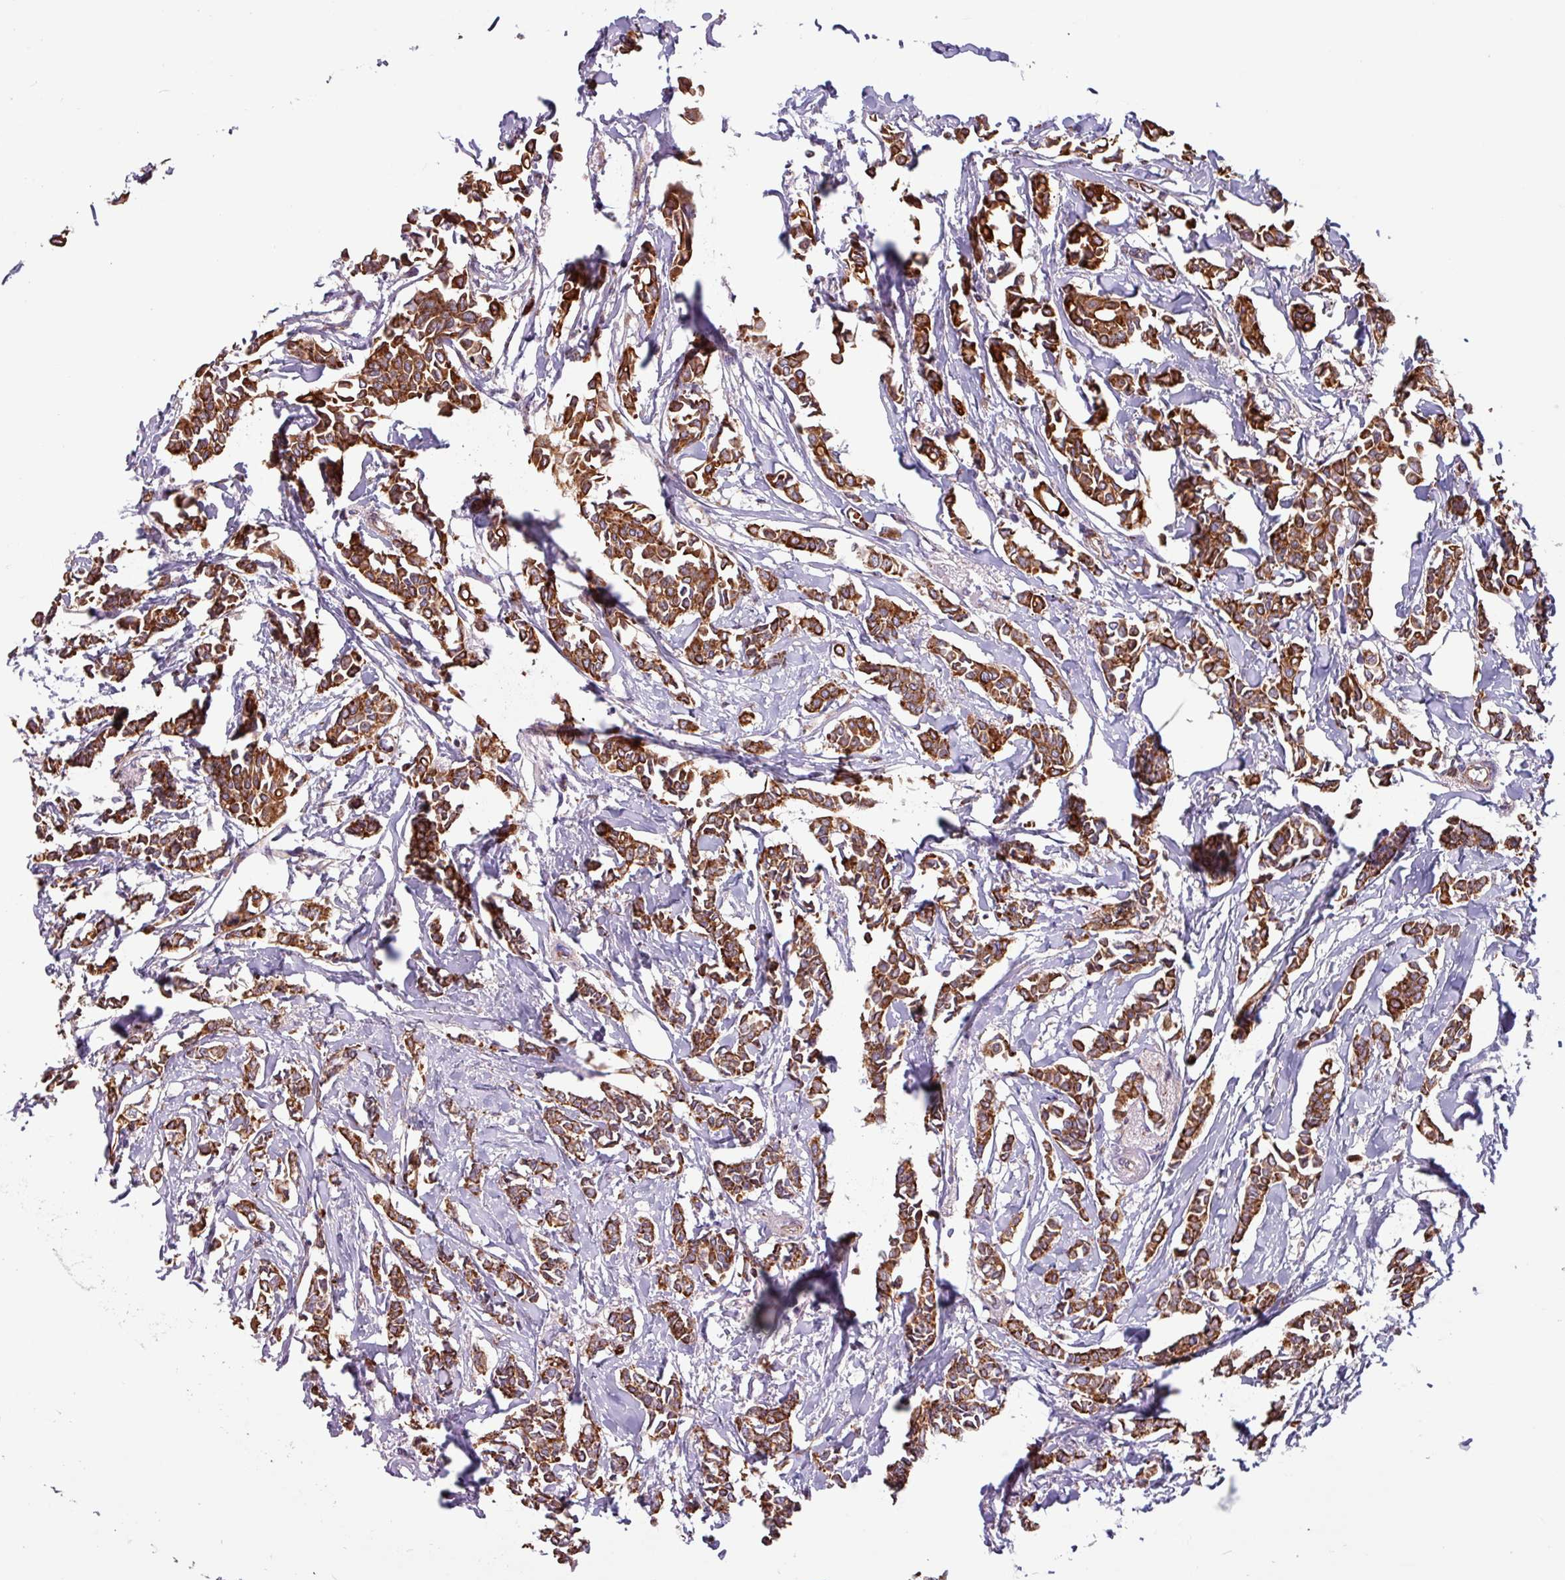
{"staining": {"intensity": "strong", "quantity": ">75%", "location": "cytoplasmic/membranous"}, "tissue": "breast cancer", "cell_type": "Tumor cells", "image_type": "cancer", "snomed": [{"axis": "morphology", "description": "Duct carcinoma"}, {"axis": "topography", "description": "Breast"}], "caption": "Protein staining of breast cancer (intraductal carcinoma) tissue shows strong cytoplasmic/membranous positivity in approximately >75% of tumor cells.", "gene": "CAMK1", "patient": {"sex": "female", "age": 41}}